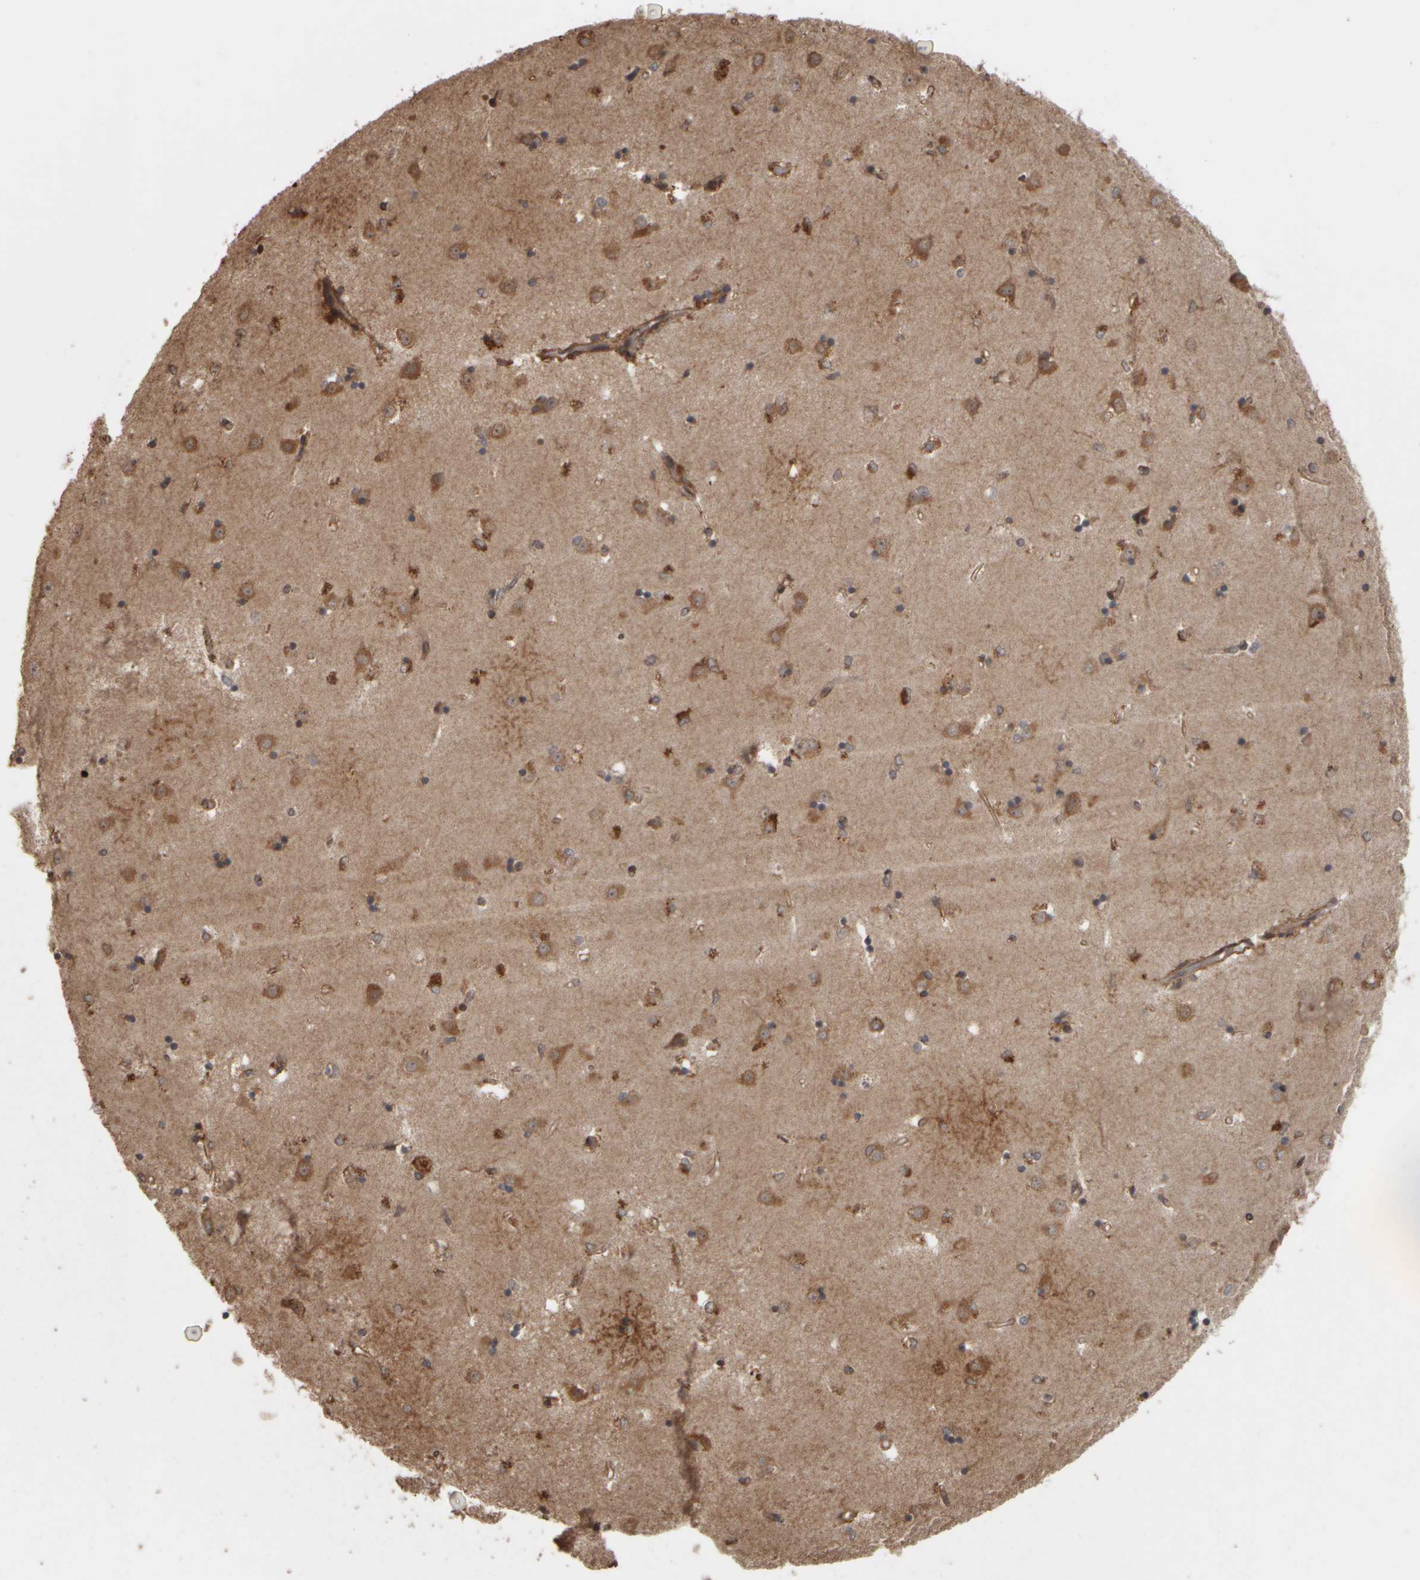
{"staining": {"intensity": "moderate", "quantity": ">75%", "location": "cytoplasmic/membranous"}, "tissue": "caudate", "cell_type": "Glial cells", "image_type": "normal", "snomed": [{"axis": "morphology", "description": "Normal tissue, NOS"}, {"axis": "topography", "description": "Lateral ventricle wall"}], "caption": "Normal caudate was stained to show a protein in brown. There is medium levels of moderate cytoplasmic/membranous expression in approximately >75% of glial cells.", "gene": "AGBL3", "patient": {"sex": "male", "age": 45}}